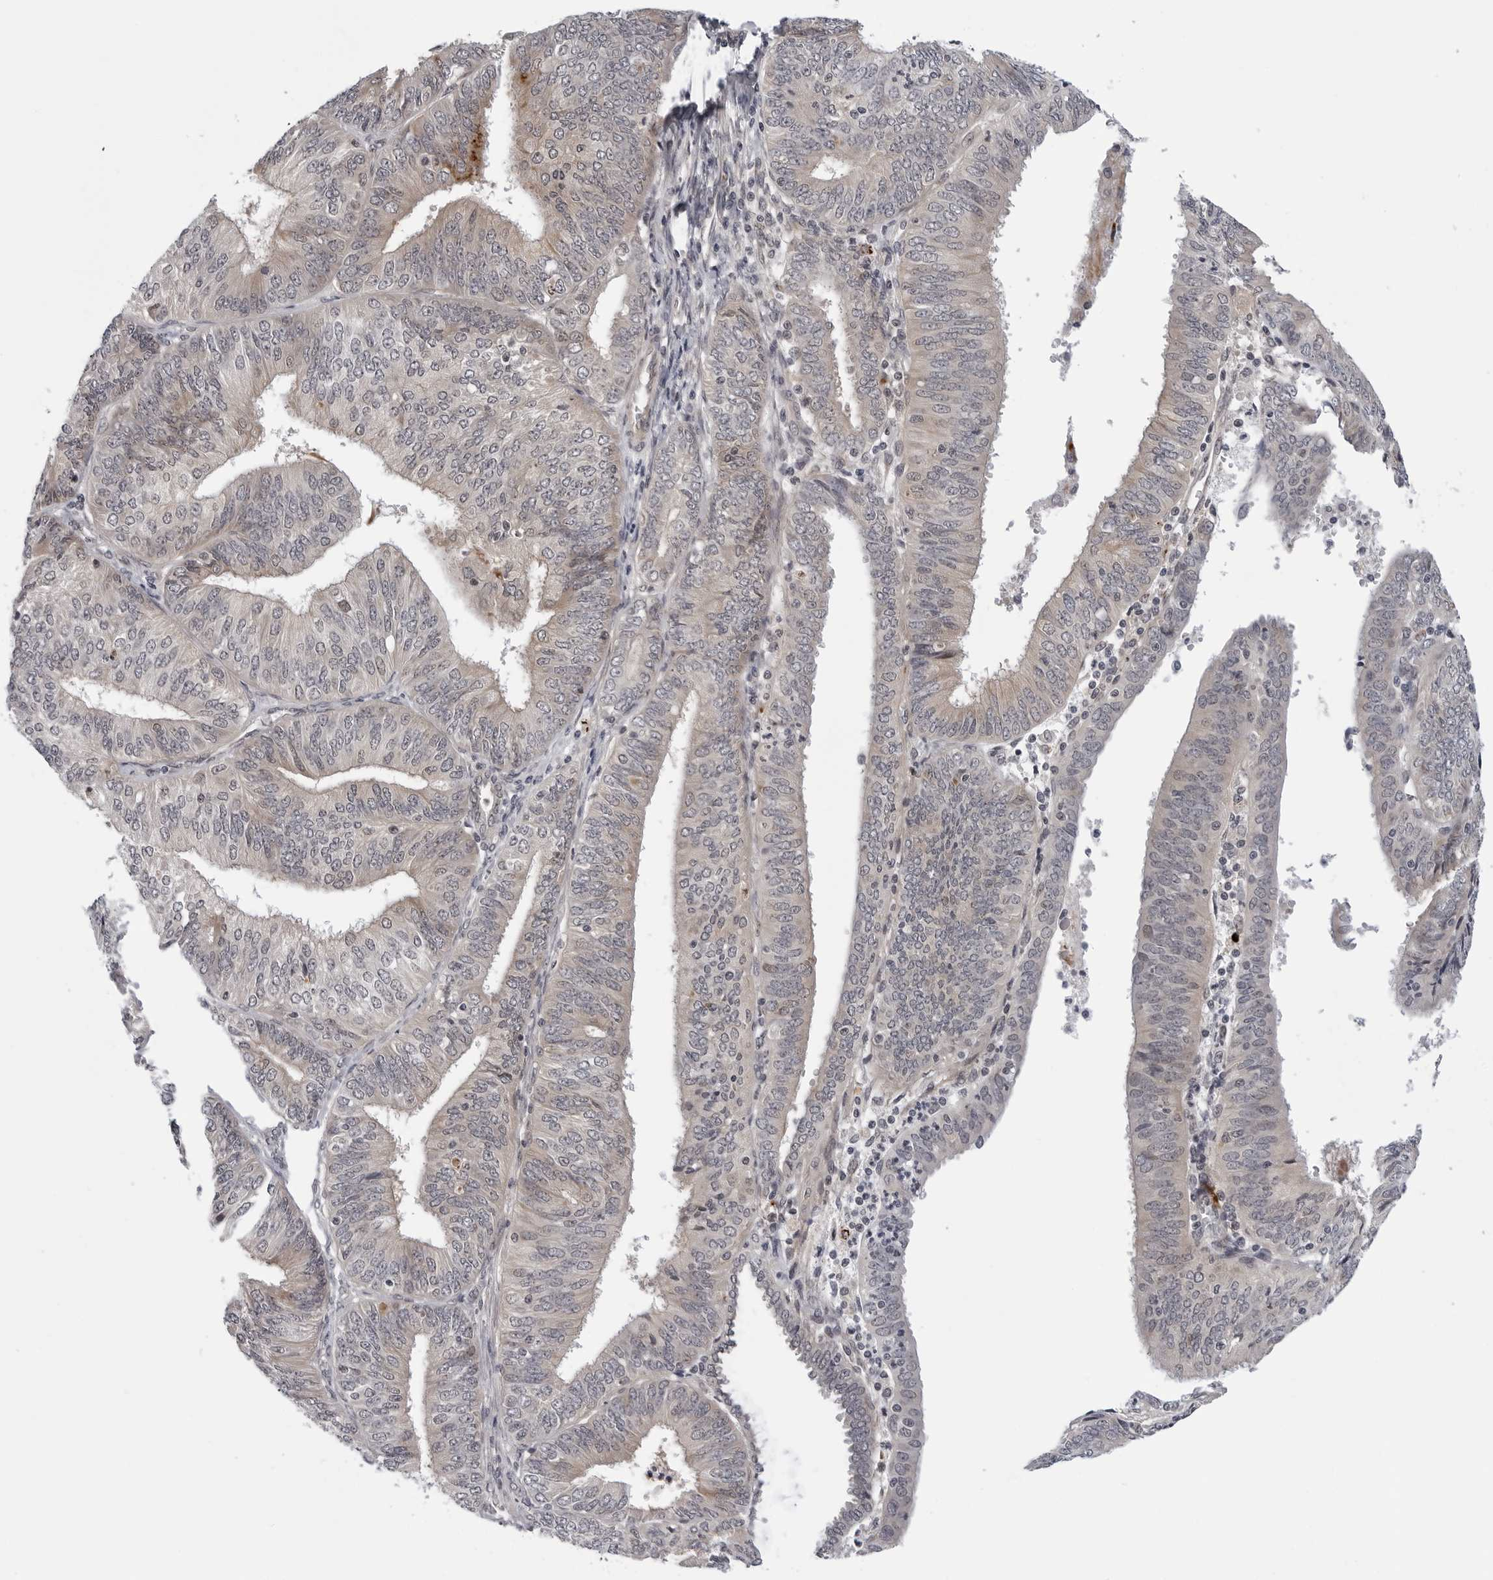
{"staining": {"intensity": "weak", "quantity": "25%-75%", "location": "cytoplasmic/membranous"}, "tissue": "endometrial cancer", "cell_type": "Tumor cells", "image_type": "cancer", "snomed": [{"axis": "morphology", "description": "Adenocarcinoma, NOS"}, {"axis": "topography", "description": "Endometrium"}], "caption": "Immunohistochemical staining of adenocarcinoma (endometrial) shows weak cytoplasmic/membranous protein staining in about 25%-75% of tumor cells.", "gene": "KIAA1614", "patient": {"sex": "female", "age": 58}}